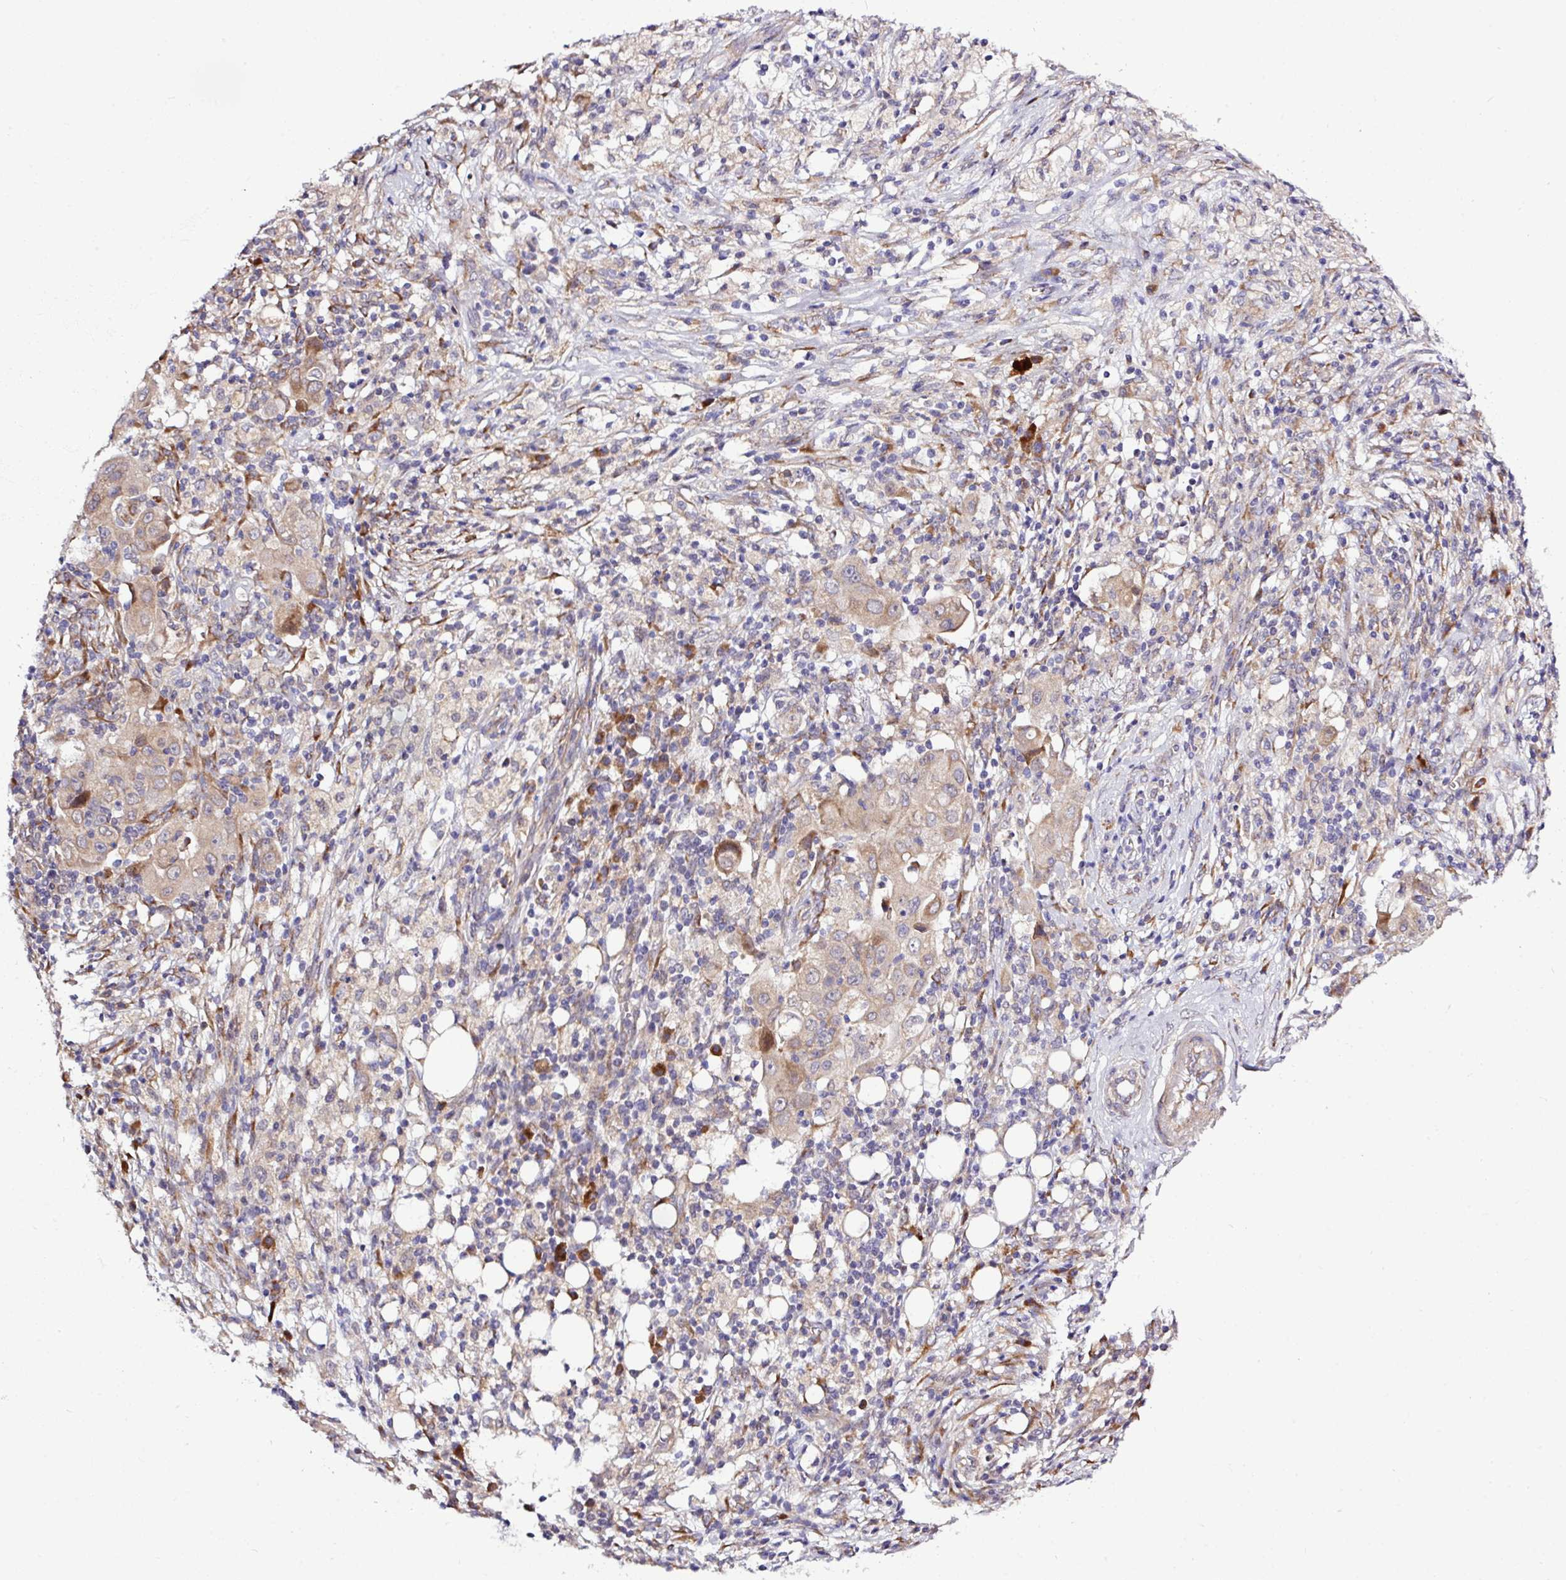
{"staining": {"intensity": "weak", "quantity": "25%-75%", "location": "cytoplasmic/membranous"}, "tissue": "ovarian cancer", "cell_type": "Tumor cells", "image_type": "cancer", "snomed": [{"axis": "morphology", "description": "Carcinoma, endometroid"}, {"axis": "topography", "description": "Ovary"}], "caption": "About 25%-75% of tumor cells in endometroid carcinoma (ovarian) reveal weak cytoplasmic/membranous protein expression as visualized by brown immunohistochemical staining.", "gene": "TM2D2", "patient": {"sex": "female", "age": 42}}